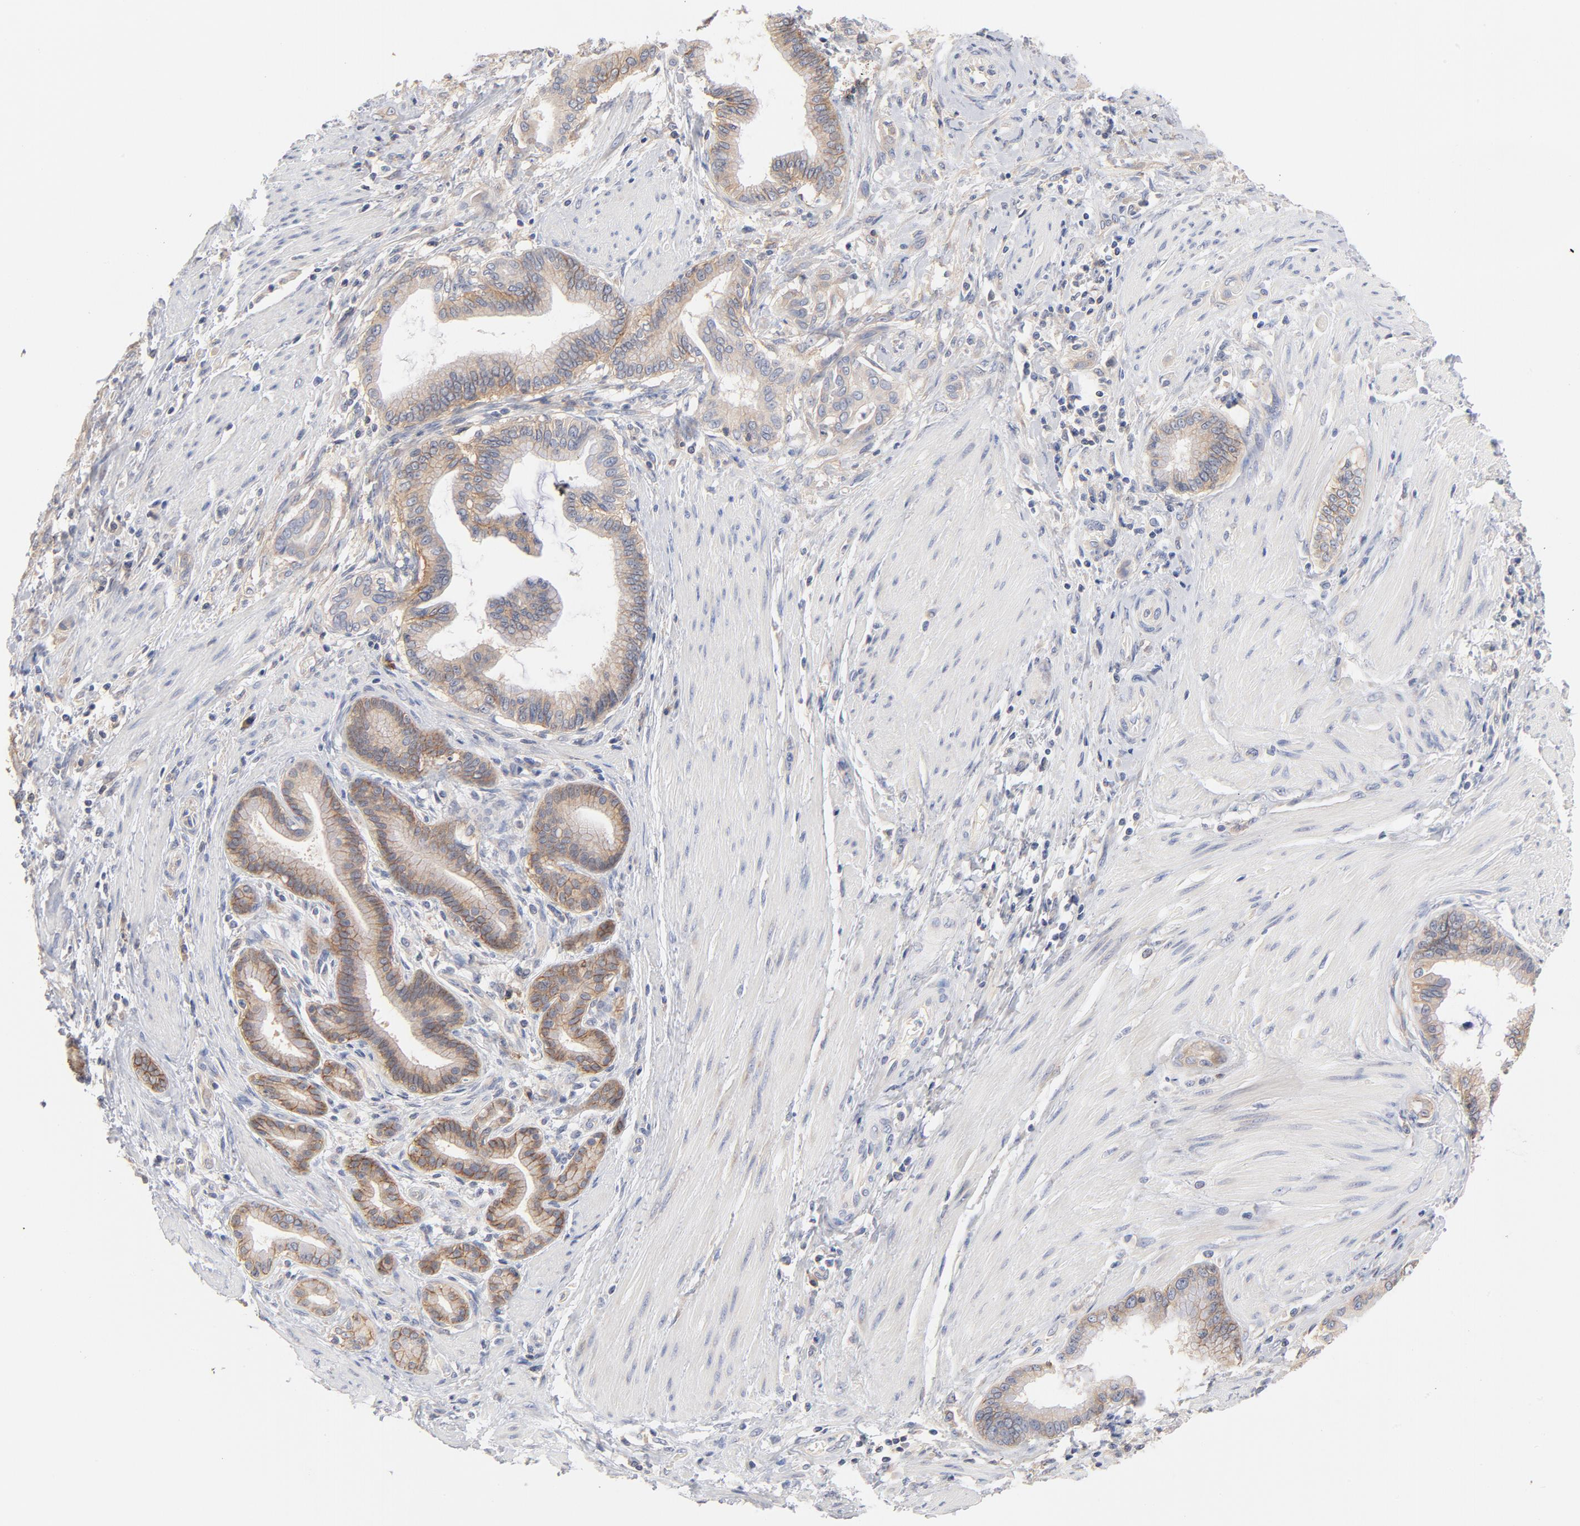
{"staining": {"intensity": "weak", "quantity": ">75%", "location": "cytoplasmic/membranous"}, "tissue": "pancreatic cancer", "cell_type": "Tumor cells", "image_type": "cancer", "snomed": [{"axis": "morphology", "description": "Adenocarcinoma, NOS"}, {"axis": "topography", "description": "Pancreas"}], "caption": "Pancreatic cancer stained for a protein exhibits weak cytoplasmic/membranous positivity in tumor cells.", "gene": "SETD3", "patient": {"sex": "female", "age": 64}}